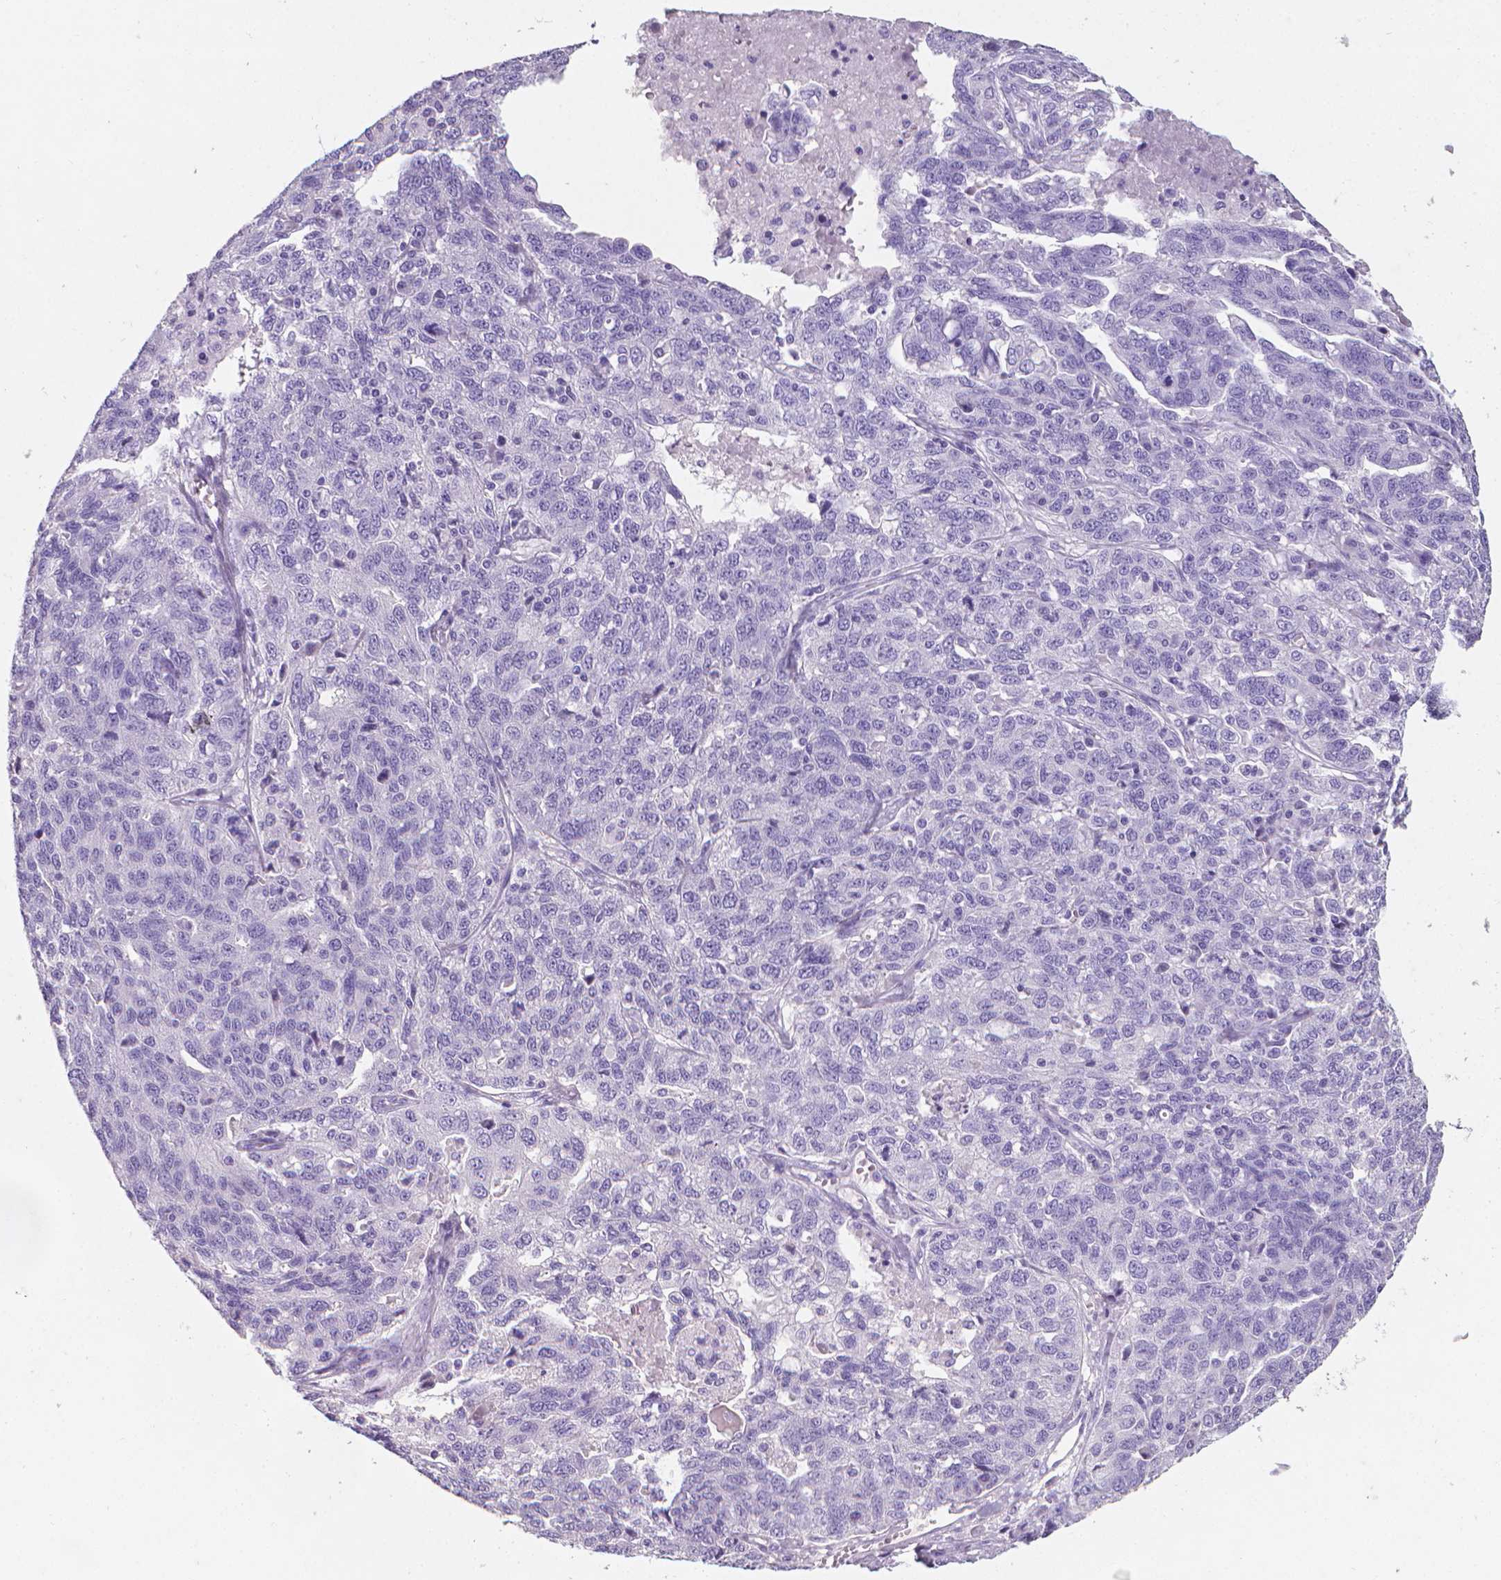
{"staining": {"intensity": "negative", "quantity": "none", "location": "none"}, "tissue": "ovarian cancer", "cell_type": "Tumor cells", "image_type": "cancer", "snomed": [{"axis": "morphology", "description": "Cystadenocarcinoma, serous, NOS"}, {"axis": "topography", "description": "Ovary"}], "caption": "Immunohistochemical staining of ovarian cancer displays no significant expression in tumor cells. The staining was performed using DAB (3,3'-diaminobenzidine) to visualize the protein expression in brown, while the nuclei were stained in blue with hematoxylin (Magnification: 20x).", "gene": "XPNPEP2", "patient": {"sex": "female", "age": 71}}